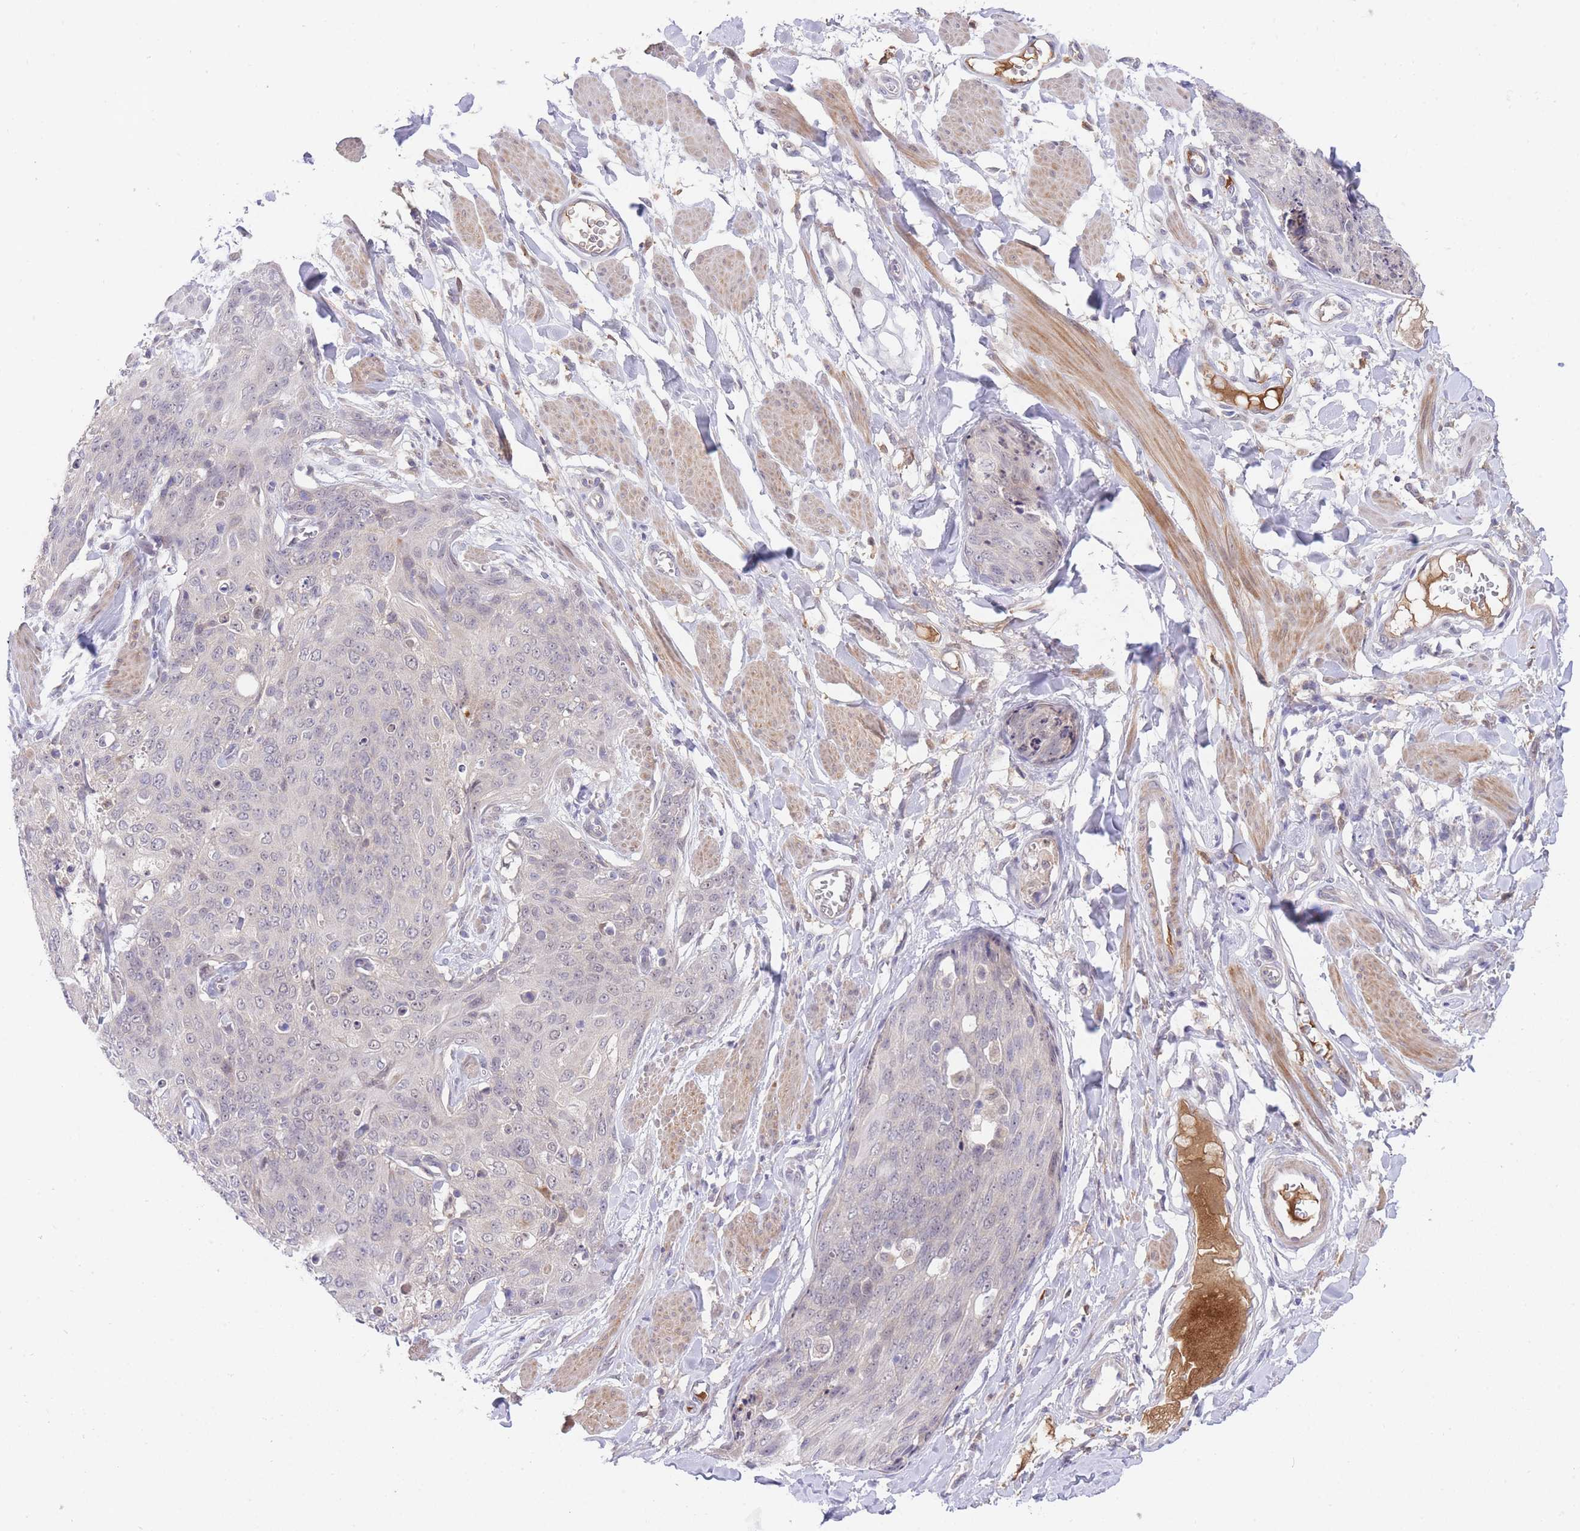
{"staining": {"intensity": "negative", "quantity": "none", "location": "none"}, "tissue": "skin cancer", "cell_type": "Tumor cells", "image_type": "cancer", "snomed": [{"axis": "morphology", "description": "Squamous cell carcinoma, NOS"}, {"axis": "topography", "description": "Skin"}, {"axis": "topography", "description": "Vulva"}], "caption": "Photomicrograph shows no significant protein positivity in tumor cells of skin squamous cell carcinoma.", "gene": "SLC25A33", "patient": {"sex": "female", "age": 85}}